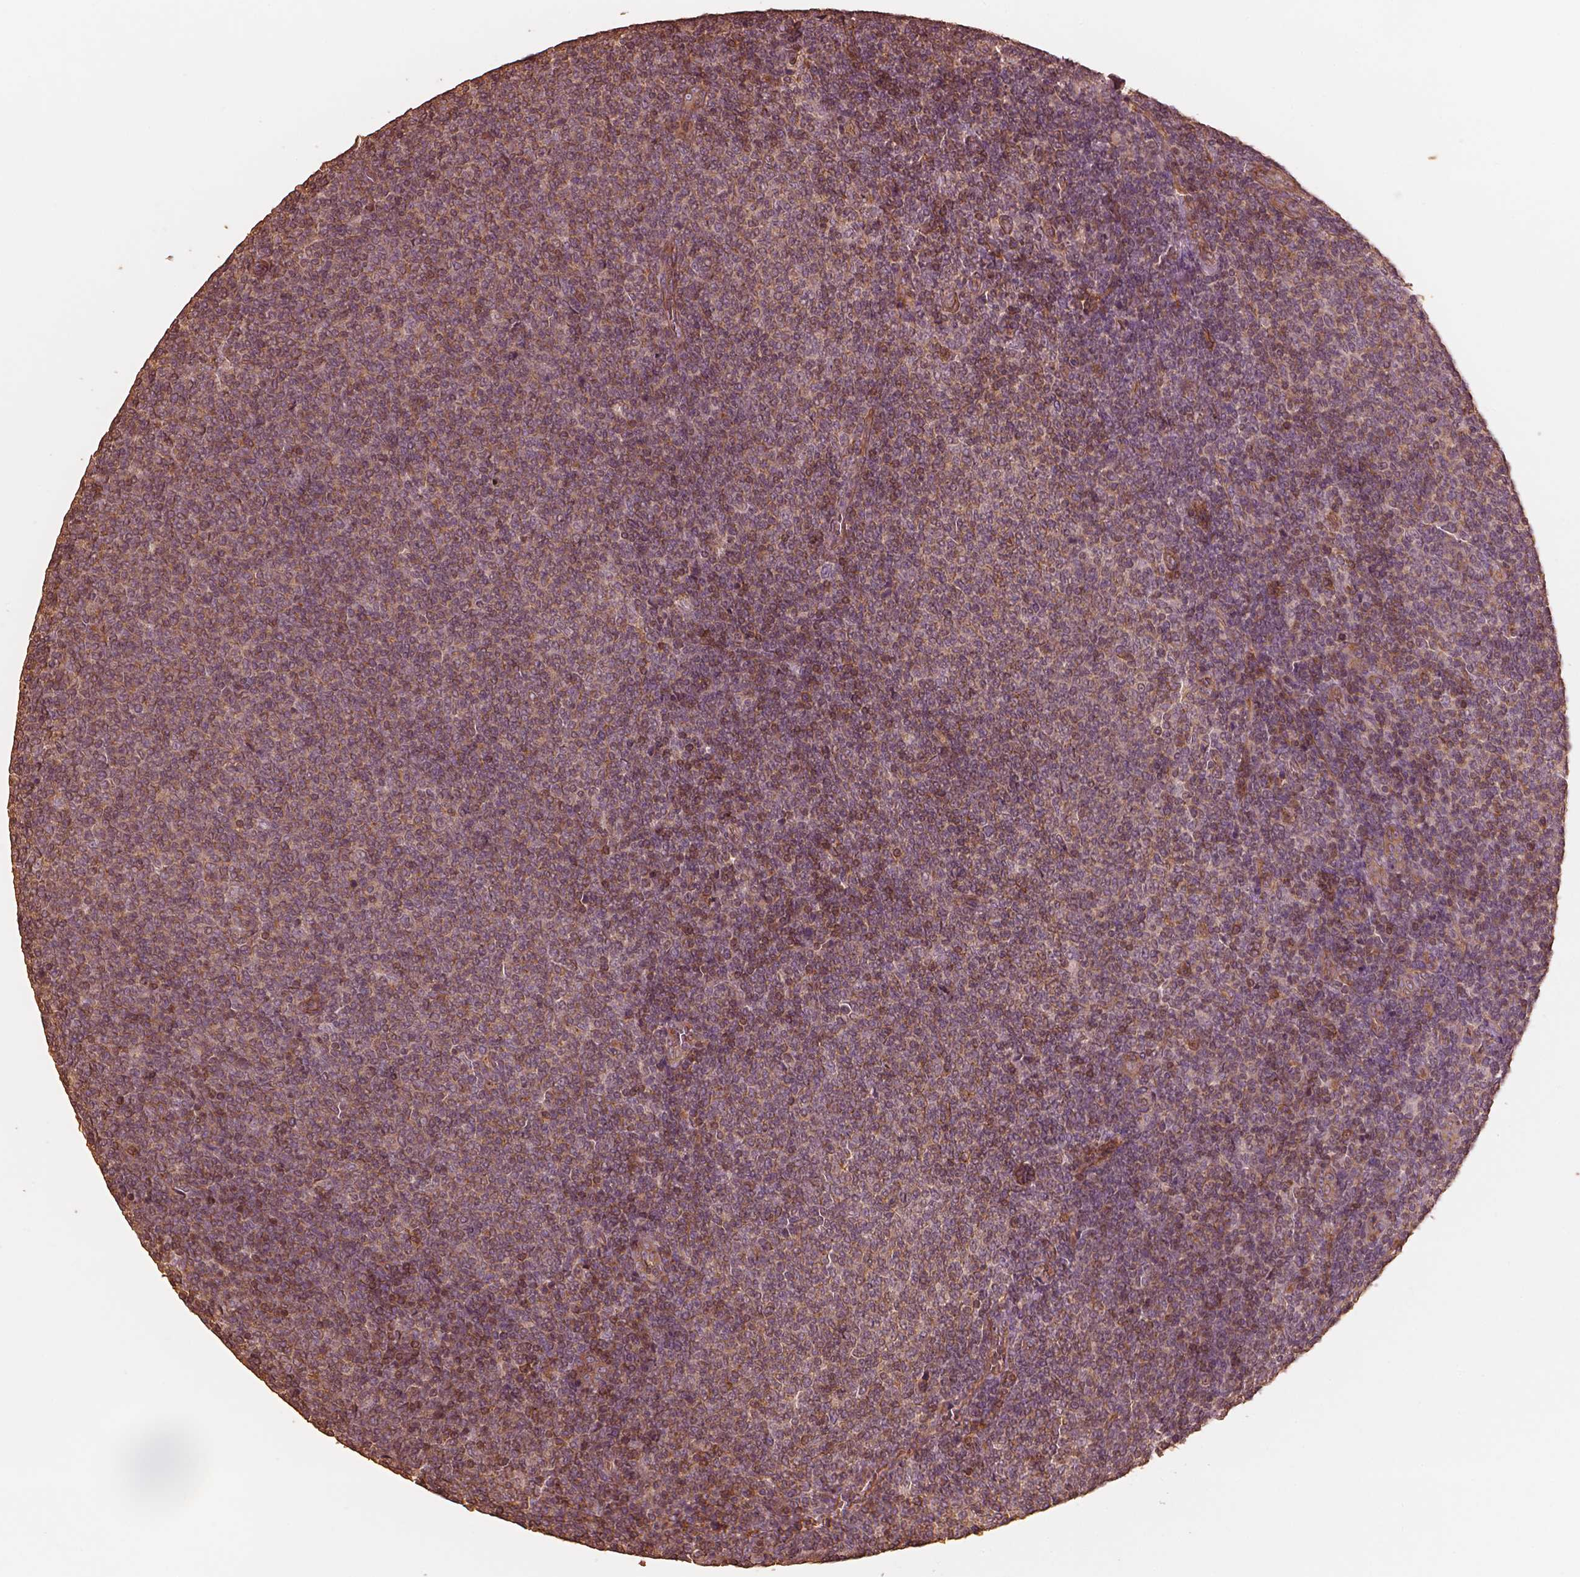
{"staining": {"intensity": "moderate", "quantity": ">75%", "location": "cytoplasmic/membranous"}, "tissue": "lymphoma", "cell_type": "Tumor cells", "image_type": "cancer", "snomed": [{"axis": "morphology", "description": "Malignant lymphoma, non-Hodgkin's type, Low grade"}, {"axis": "topography", "description": "Lymph node"}], "caption": "Immunohistochemistry micrograph of neoplastic tissue: human lymphoma stained using immunohistochemistry (IHC) displays medium levels of moderate protein expression localized specifically in the cytoplasmic/membranous of tumor cells, appearing as a cytoplasmic/membranous brown color.", "gene": "WDR7", "patient": {"sex": "male", "age": 52}}